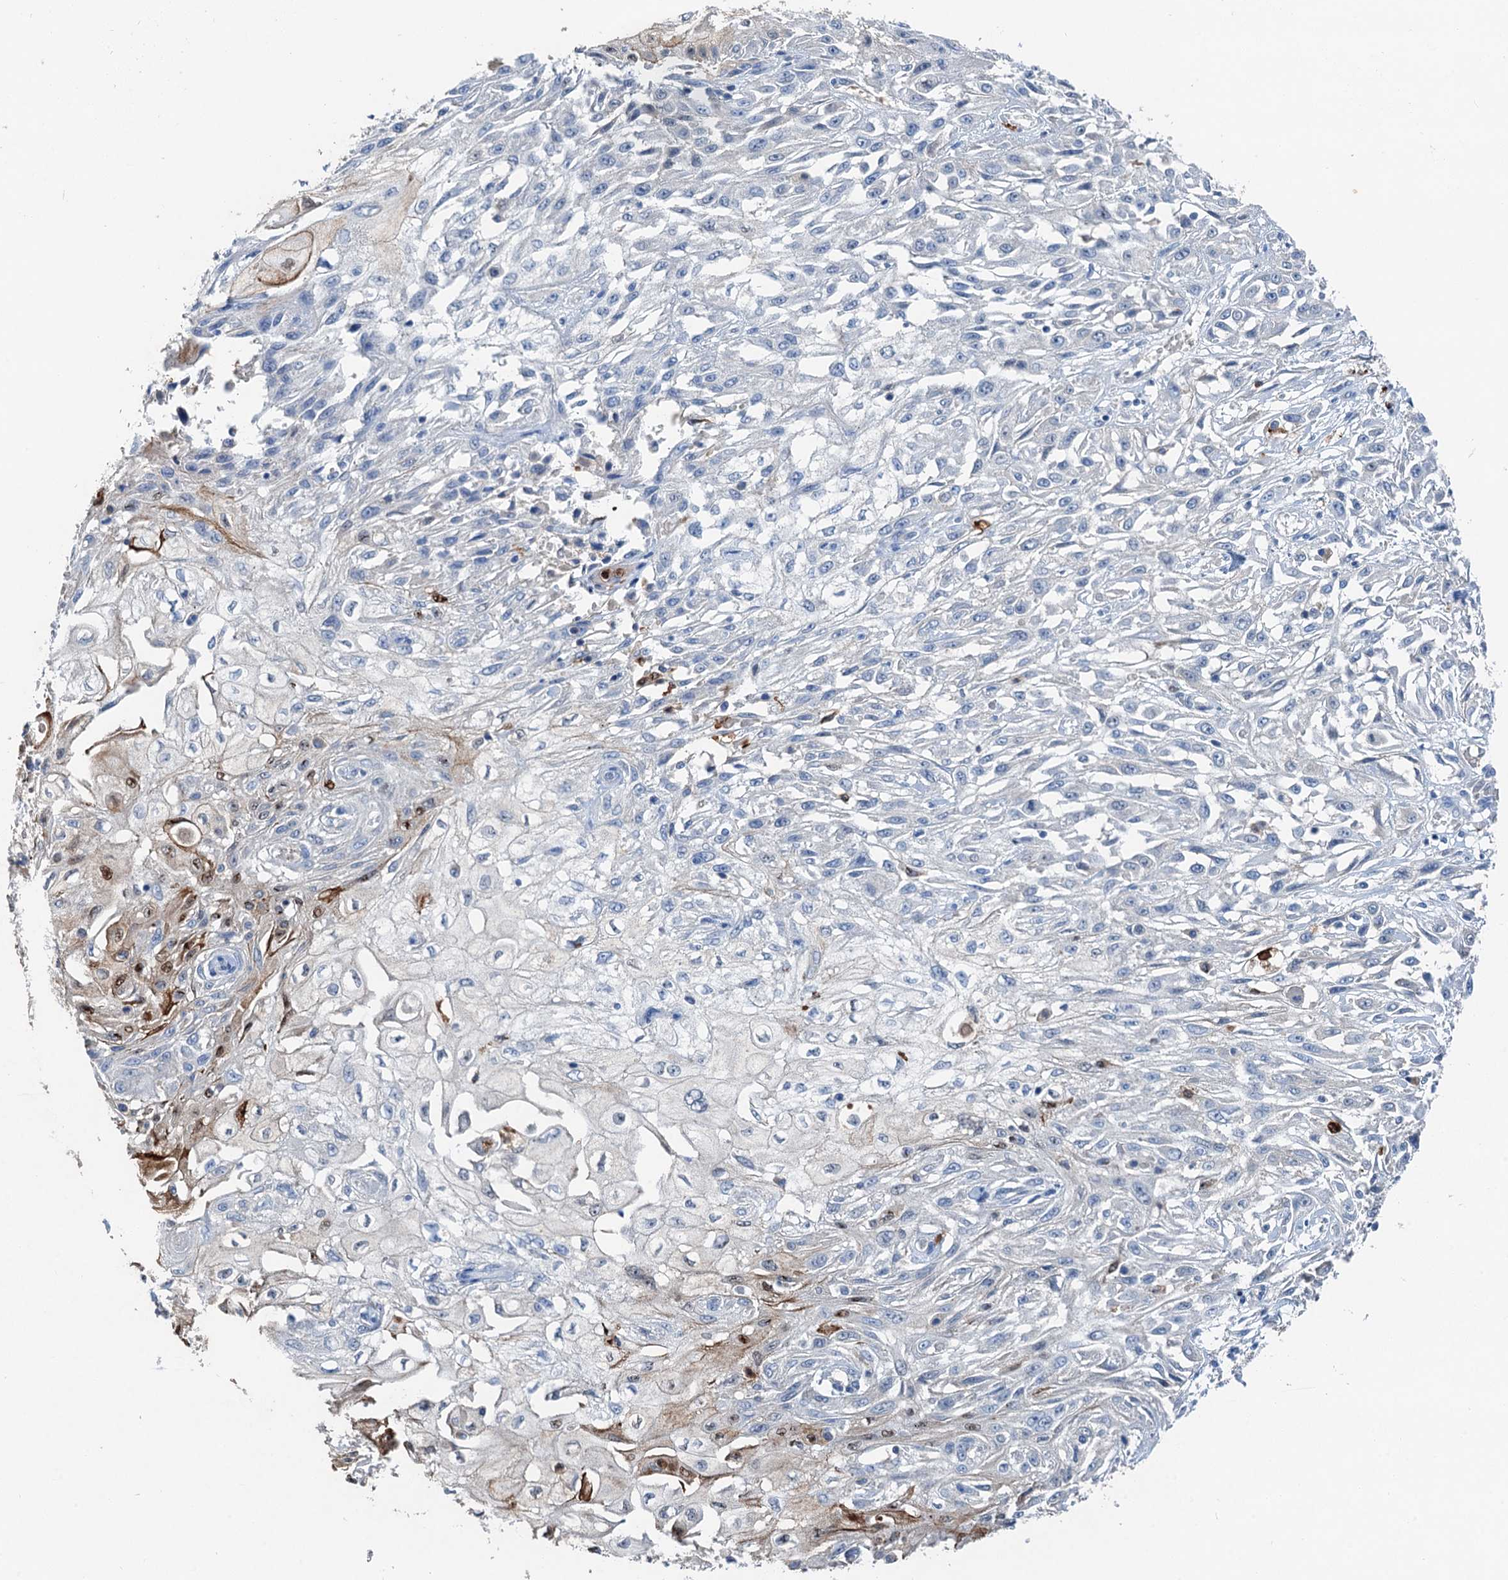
{"staining": {"intensity": "negative", "quantity": "none", "location": "none"}, "tissue": "skin cancer", "cell_type": "Tumor cells", "image_type": "cancer", "snomed": [{"axis": "morphology", "description": "Squamous cell carcinoma, NOS"}, {"axis": "morphology", "description": "Squamous cell carcinoma, metastatic, NOS"}, {"axis": "topography", "description": "Skin"}, {"axis": "topography", "description": "Lymph node"}], "caption": "This is an IHC image of skin cancer. There is no staining in tumor cells.", "gene": "OTOA", "patient": {"sex": "male", "age": 75}}